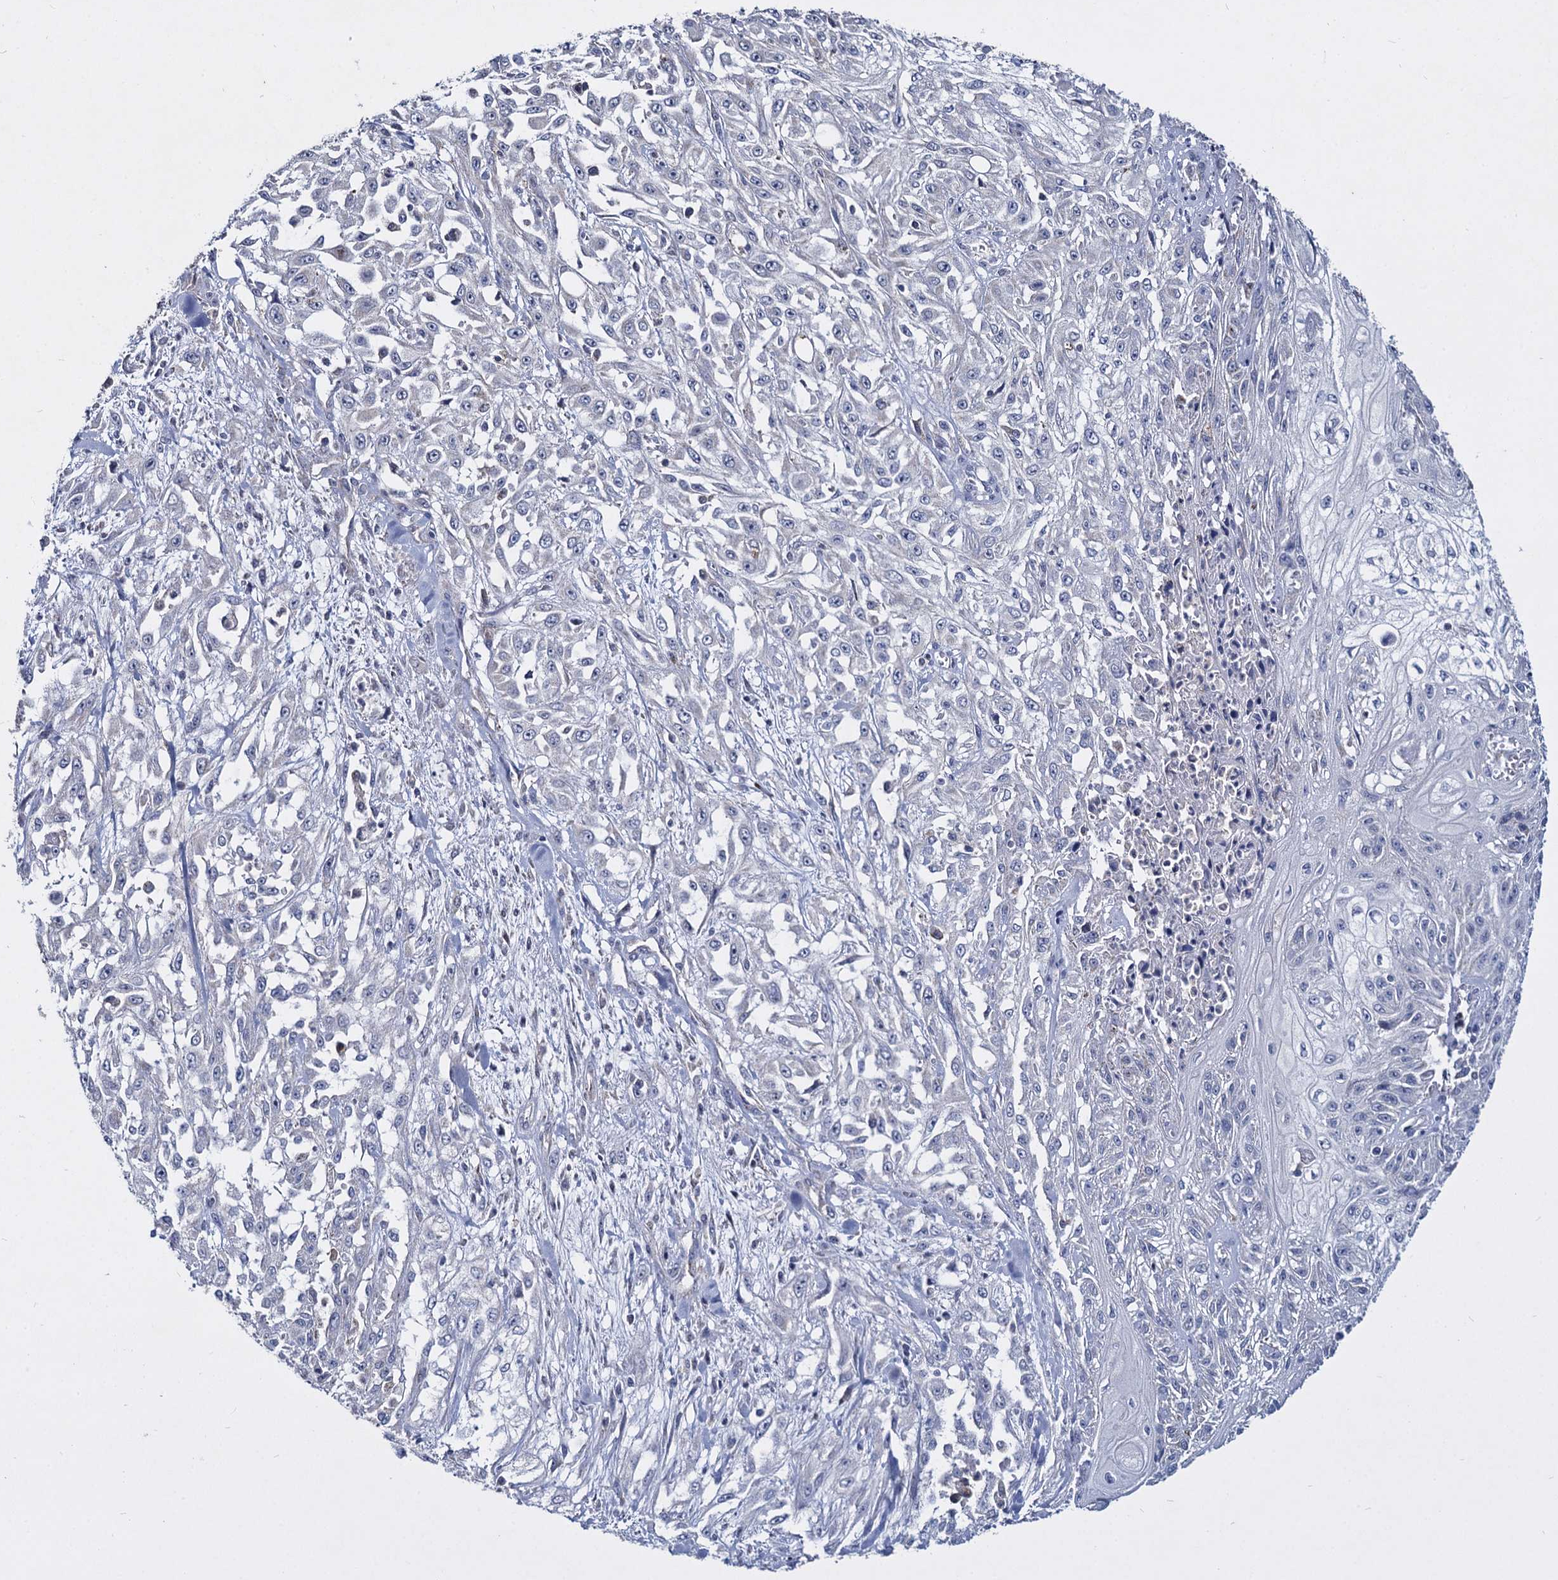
{"staining": {"intensity": "negative", "quantity": "none", "location": "none"}, "tissue": "skin cancer", "cell_type": "Tumor cells", "image_type": "cancer", "snomed": [{"axis": "morphology", "description": "Squamous cell carcinoma, NOS"}, {"axis": "morphology", "description": "Squamous cell carcinoma, metastatic, NOS"}, {"axis": "topography", "description": "Skin"}, {"axis": "topography", "description": "Lymph node"}], "caption": "Human skin cancer stained for a protein using immunohistochemistry (IHC) demonstrates no staining in tumor cells.", "gene": "RPUSD4", "patient": {"sex": "male", "age": 75}}